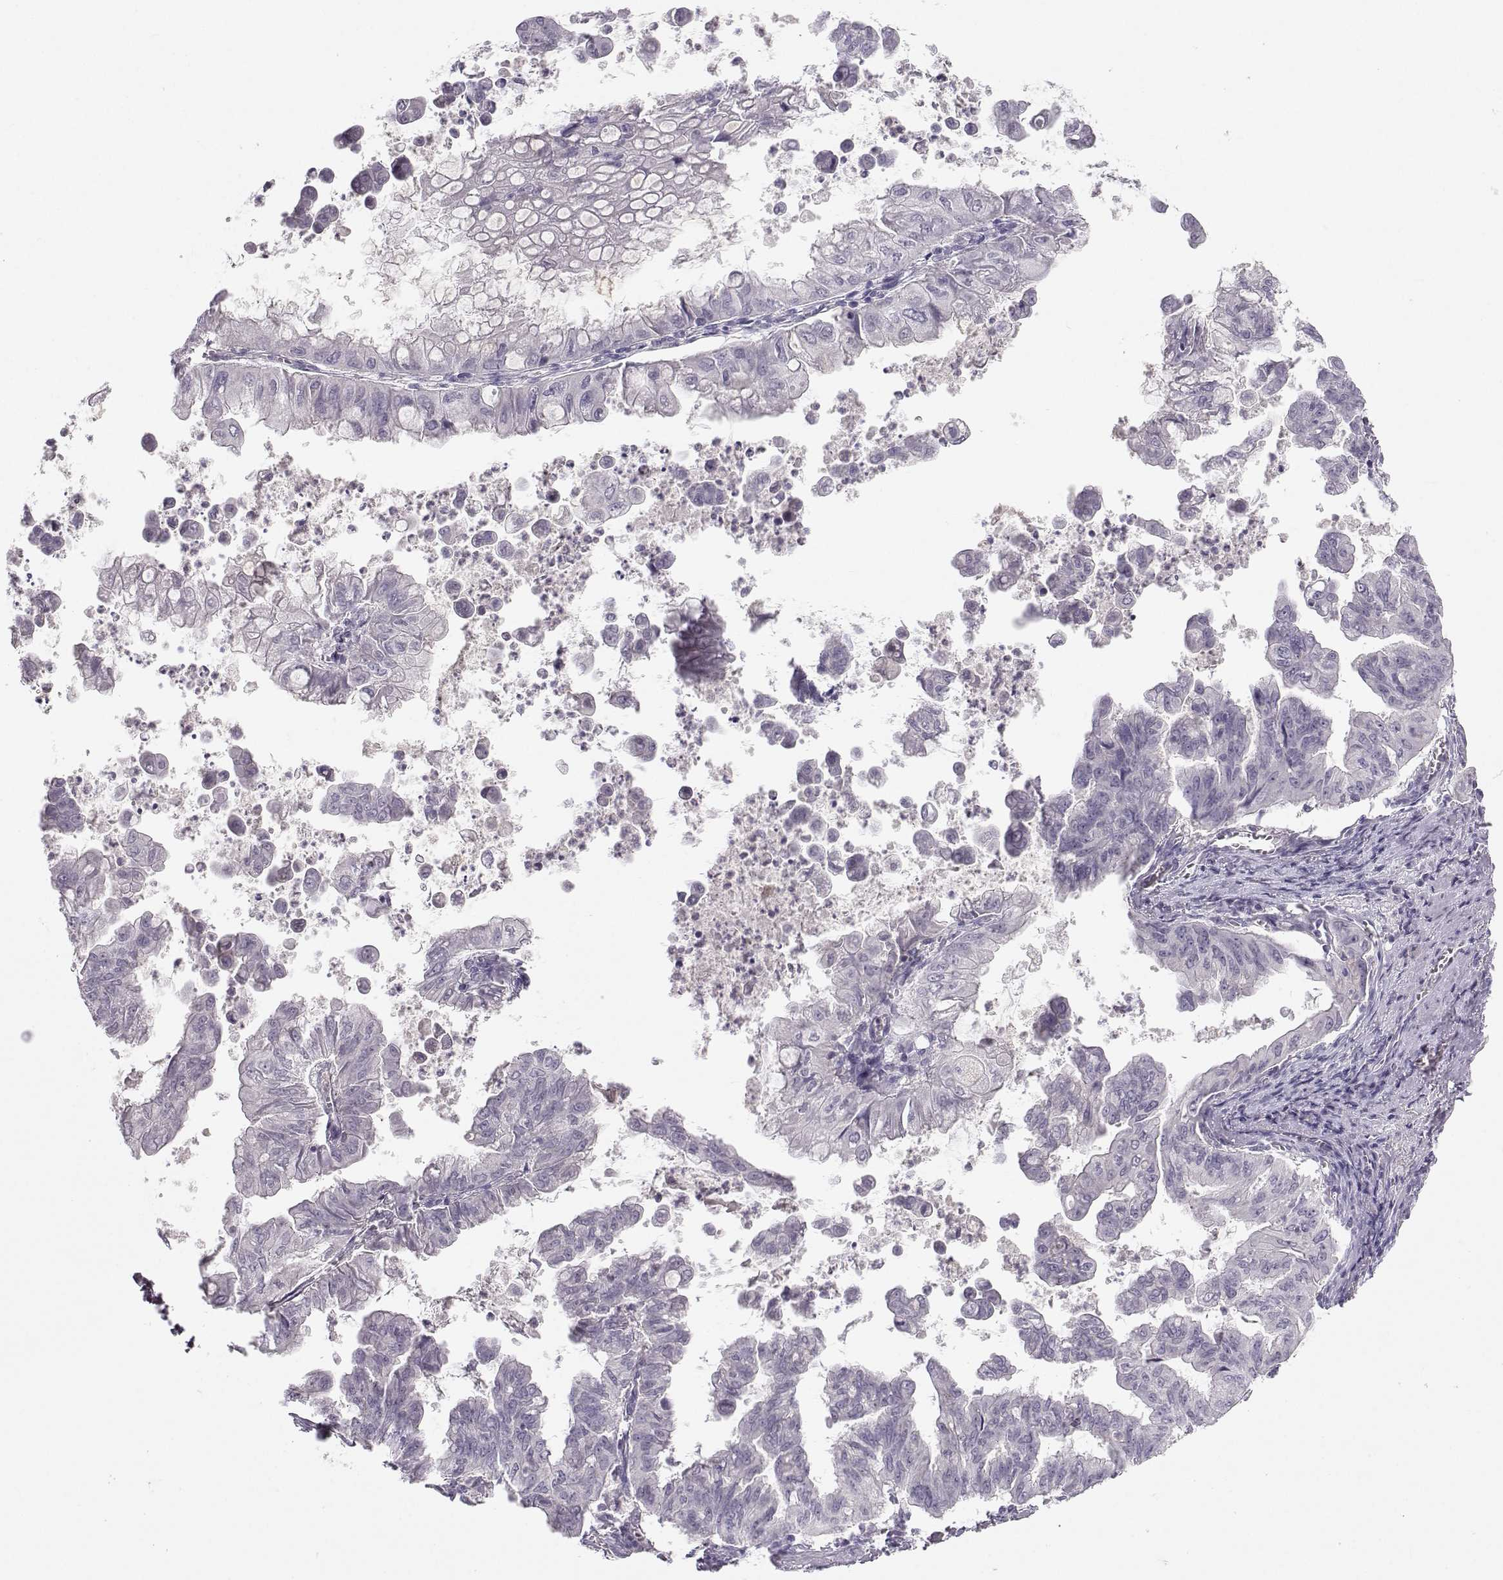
{"staining": {"intensity": "negative", "quantity": "none", "location": "none"}, "tissue": "stomach cancer", "cell_type": "Tumor cells", "image_type": "cancer", "snomed": [{"axis": "morphology", "description": "Adenocarcinoma, NOS"}, {"axis": "topography", "description": "Stomach, upper"}], "caption": "Immunohistochemistry (IHC) of adenocarcinoma (stomach) reveals no staining in tumor cells.", "gene": "MROH7", "patient": {"sex": "male", "age": 80}}